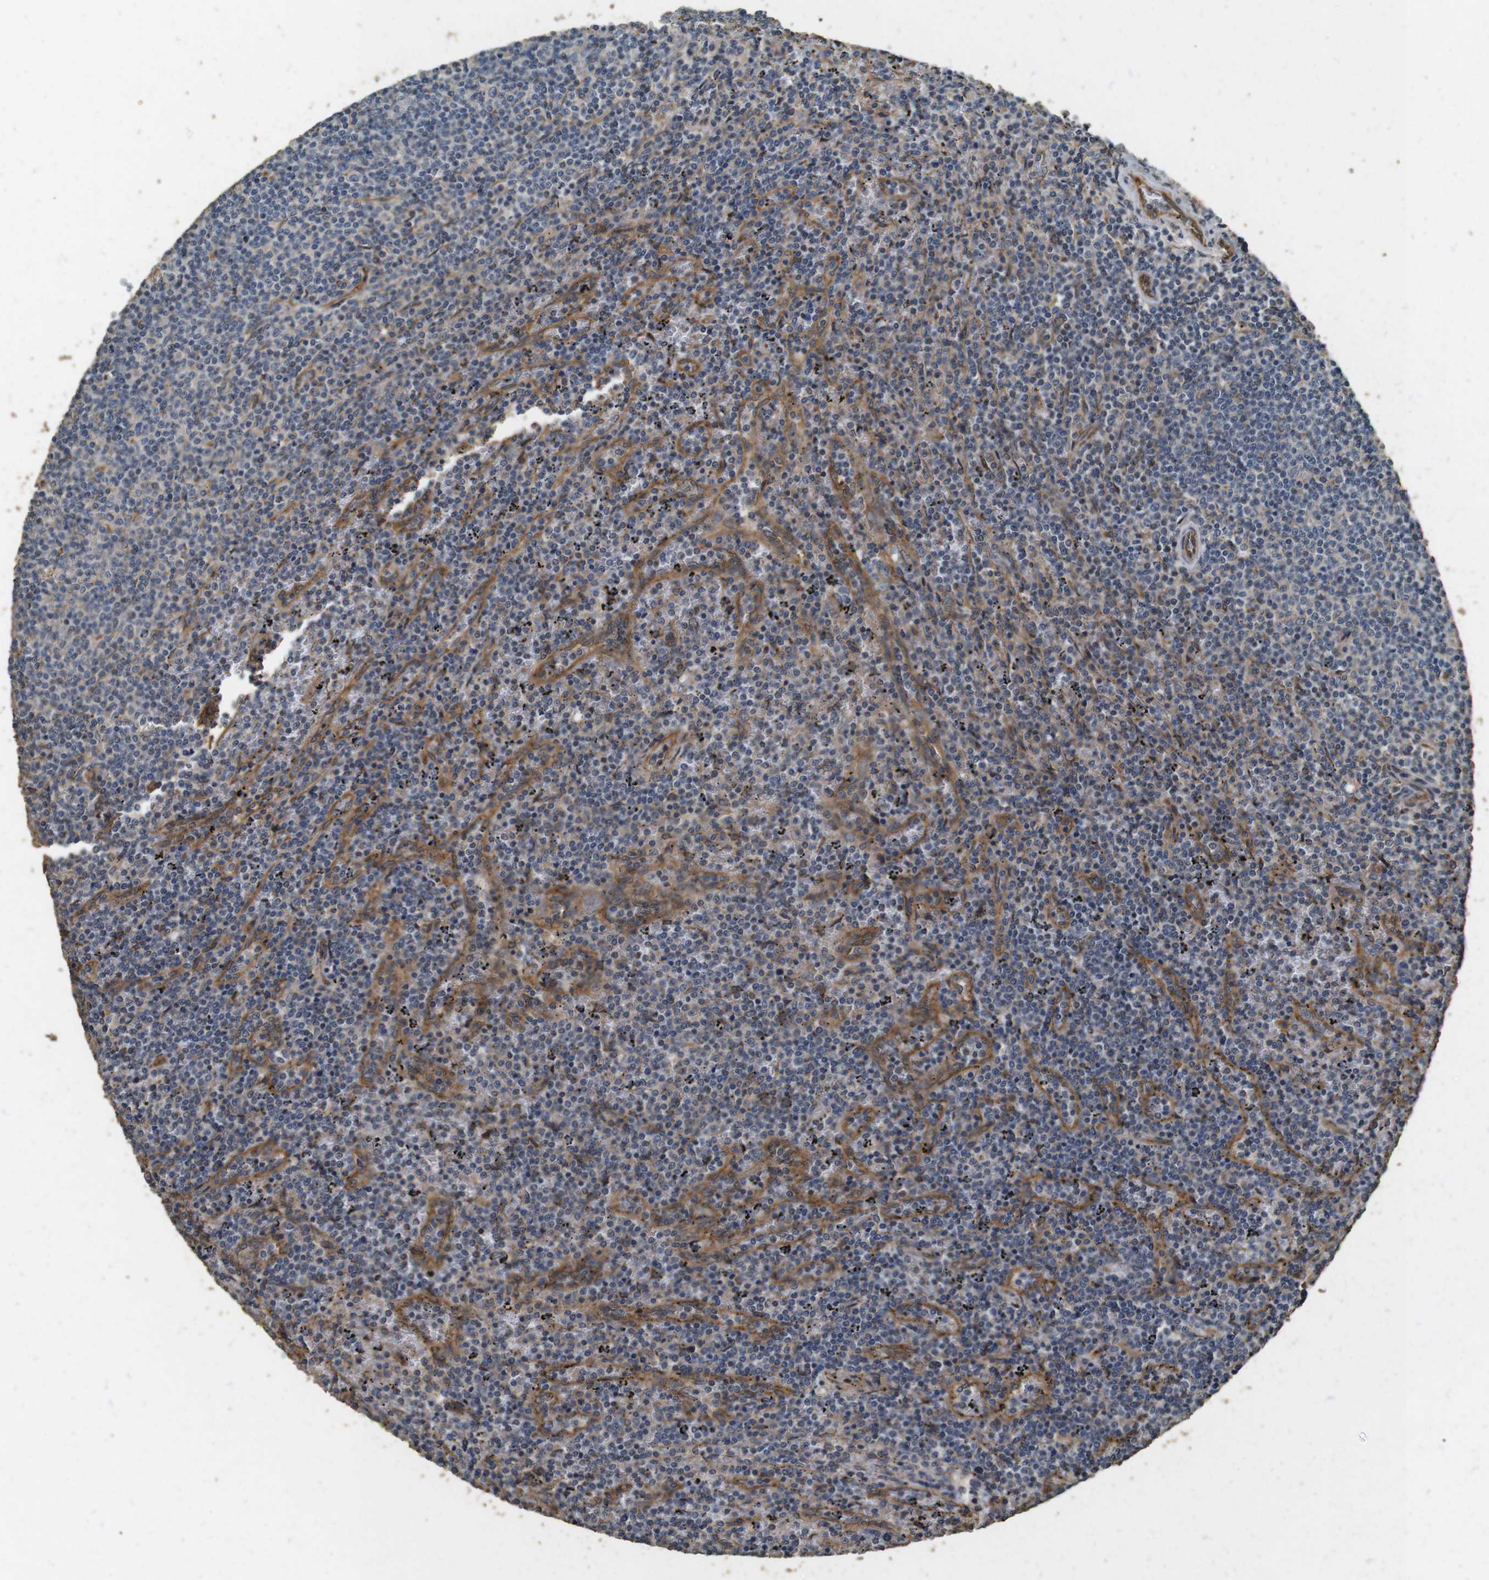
{"staining": {"intensity": "weak", "quantity": "<25%", "location": "cytoplasmic/membranous"}, "tissue": "lymphoma", "cell_type": "Tumor cells", "image_type": "cancer", "snomed": [{"axis": "morphology", "description": "Malignant lymphoma, non-Hodgkin's type, Low grade"}, {"axis": "topography", "description": "Spleen"}], "caption": "Tumor cells are negative for protein expression in human lymphoma.", "gene": "CNPY4", "patient": {"sex": "female", "age": 50}}